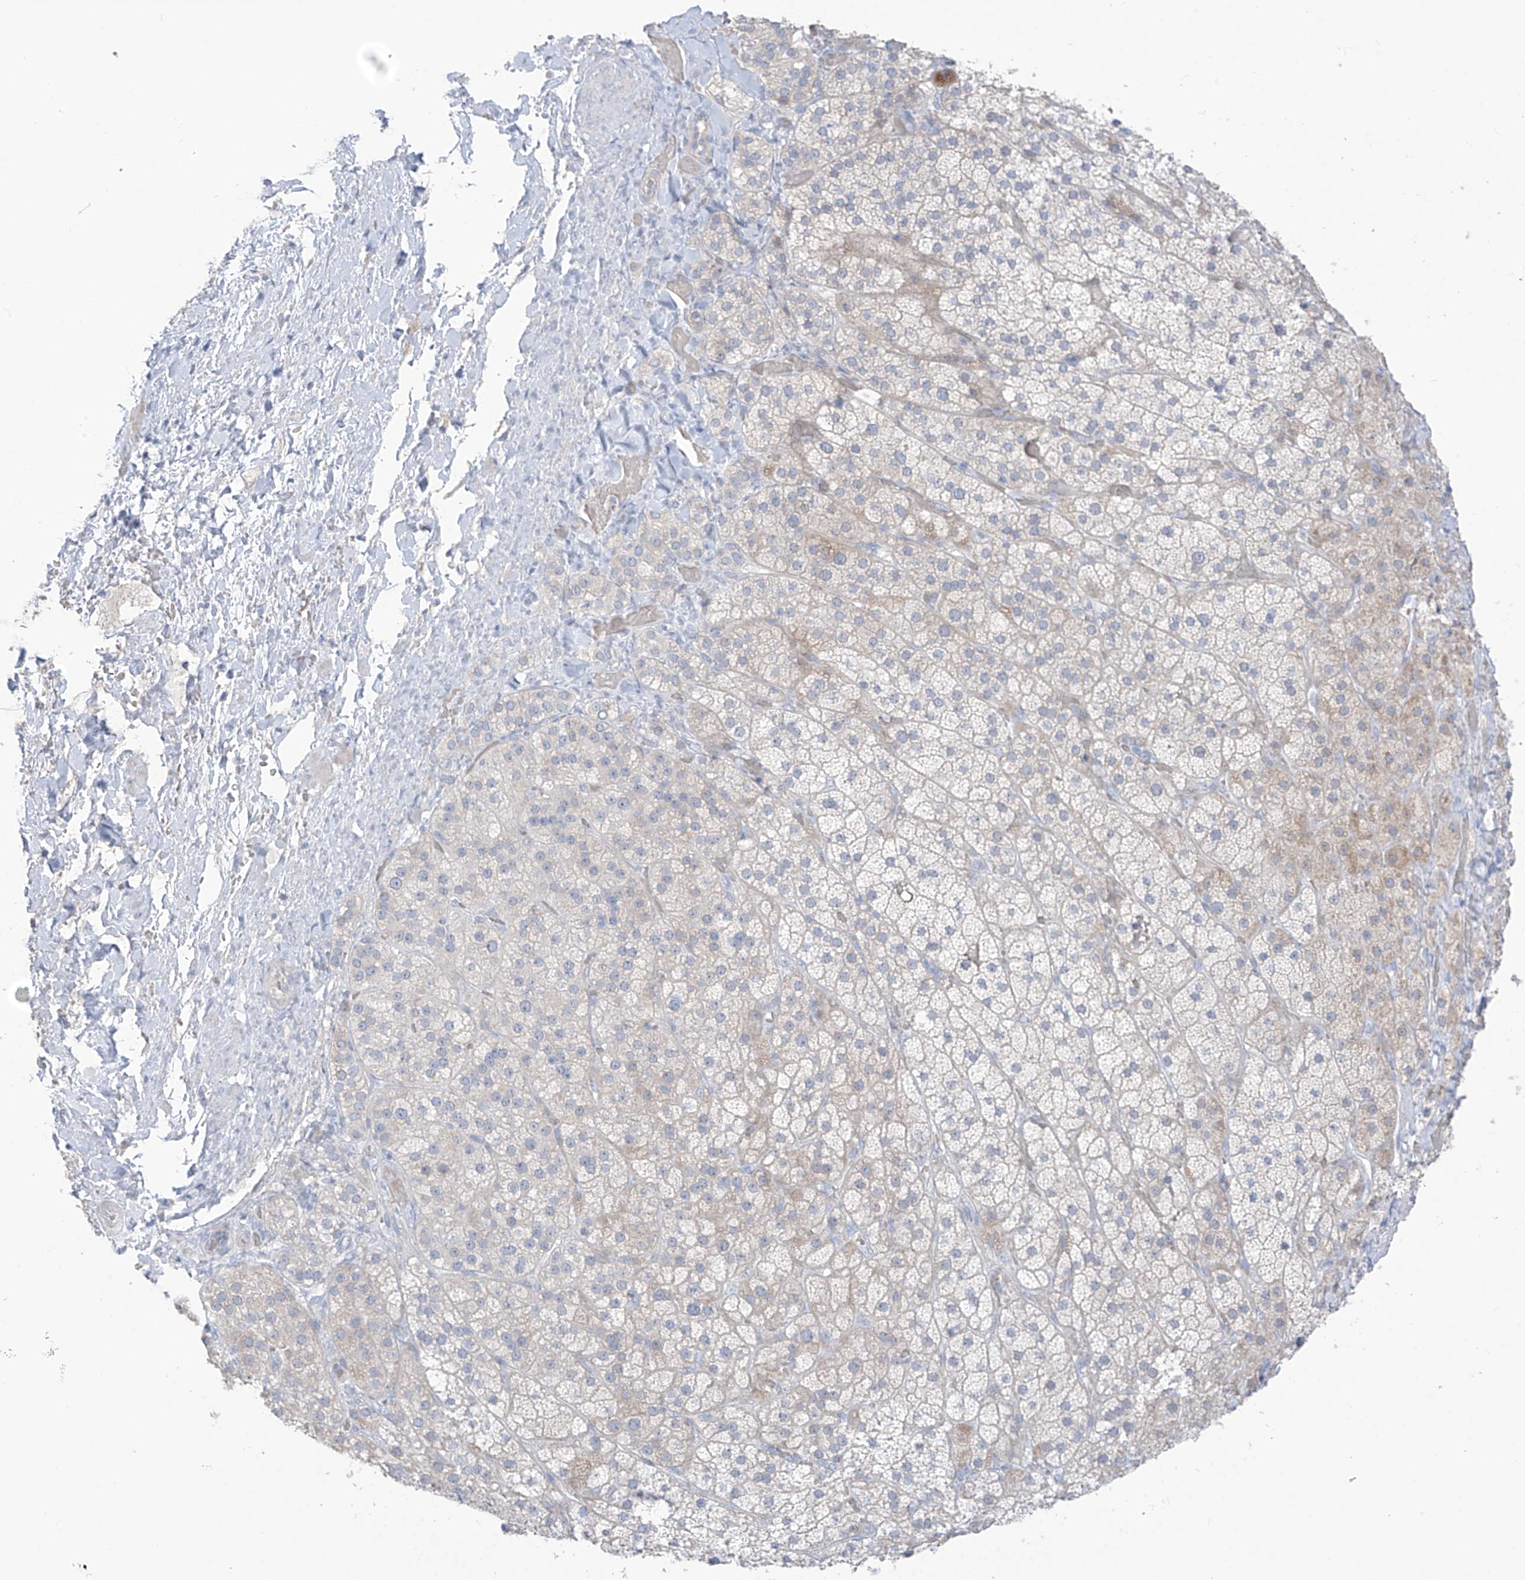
{"staining": {"intensity": "weak", "quantity": "25%-75%", "location": "cytoplasmic/membranous"}, "tissue": "adrenal gland", "cell_type": "Glandular cells", "image_type": "normal", "snomed": [{"axis": "morphology", "description": "Normal tissue, NOS"}, {"axis": "topography", "description": "Adrenal gland"}], "caption": "This is a micrograph of IHC staining of unremarkable adrenal gland, which shows weak expression in the cytoplasmic/membranous of glandular cells.", "gene": "ASPRV1", "patient": {"sex": "male", "age": 57}}